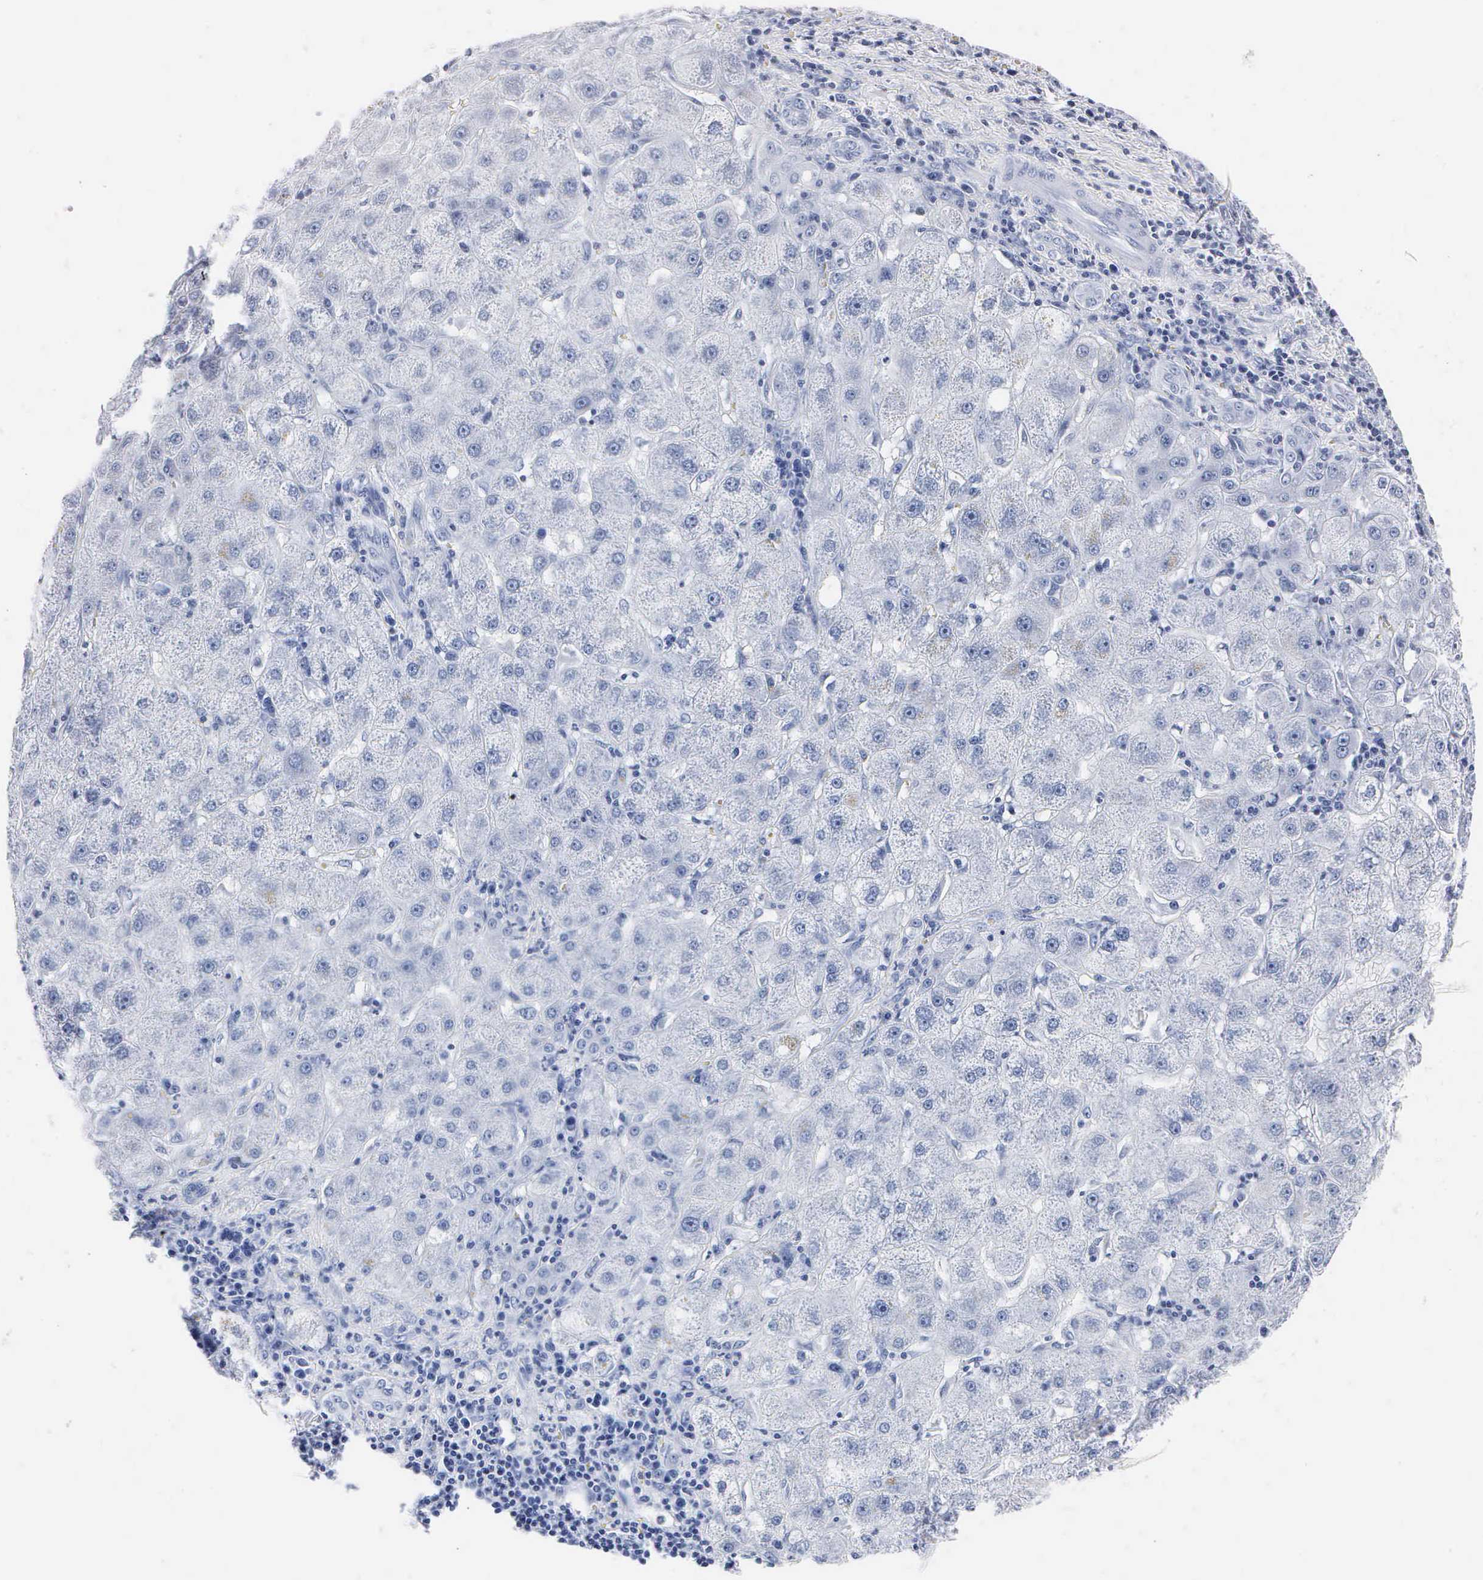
{"staining": {"intensity": "negative", "quantity": "none", "location": "none"}, "tissue": "liver cancer", "cell_type": "Tumor cells", "image_type": "cancer", "snomed": [{"axis": "morphology", "description": "Cholangiocarcinoma"}, {"axis": "topography", "description": "Liver"}], "caption": "IHC micrograph of neoplastic tissue: liver cancer stained with DAB (3,3'-diaminobenzidine) reveals no significant protein positivity in tumor cells.", "gene": "MB", "patient": {"sex": "female", "age": 79}}